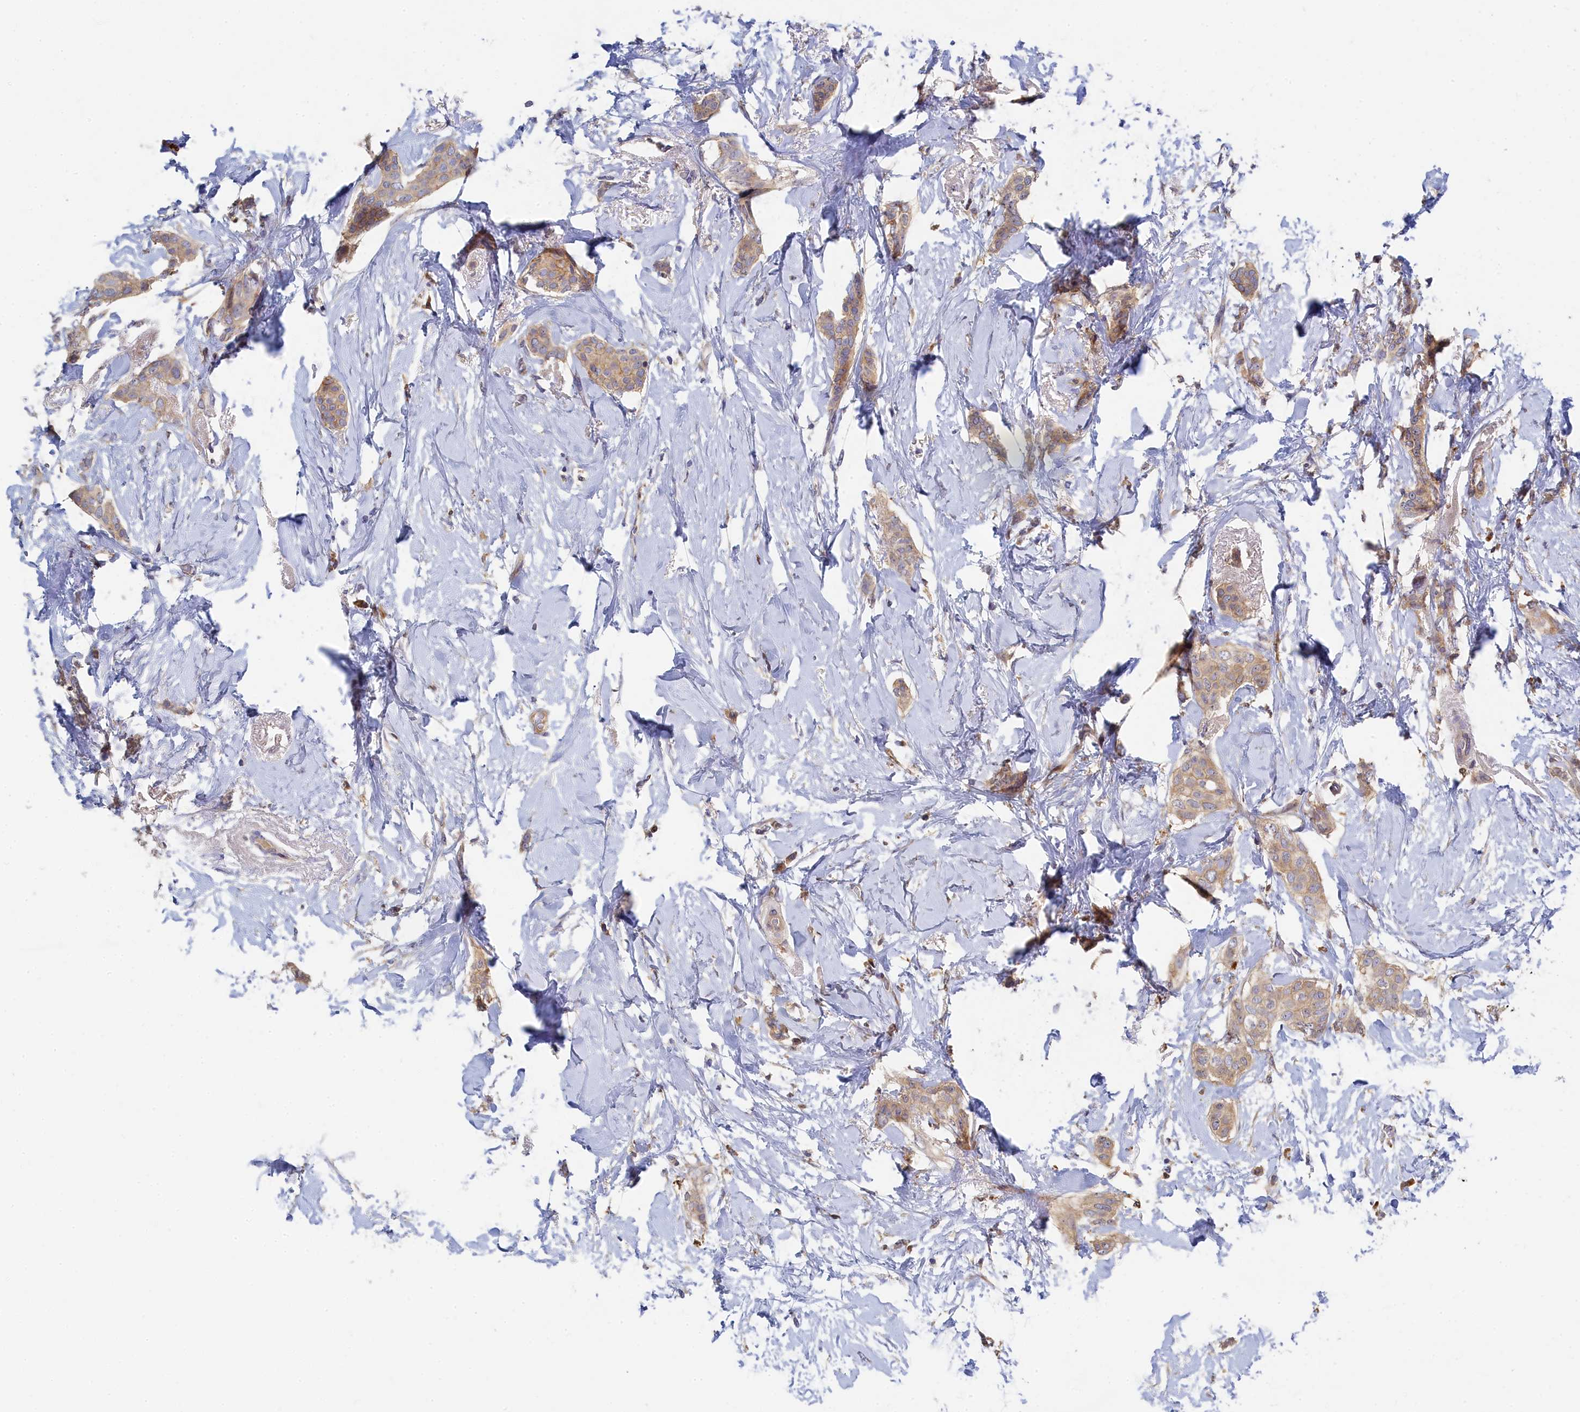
{"staining": {"intensity": "weak", "quantity": ">75%", "location": "cytoplasmic/membranous"}, "tissue": "breast cancer", "cell_type": "Tumor cells", "image_type": "cancer", "snomed": [{"axis": "morphology", "description": "Duct carcinoma"}, {"axis": "topography", "description": "Breast"}], "caption": "This is a histology image of IHC staining of breast cancer (invasive ductal carcinoma), which shows weak staining in the cytoplasmic/membranous of tumor cells.", "gene": "SPATA5L1", "patient": {"sex": "female", "age": 72}}